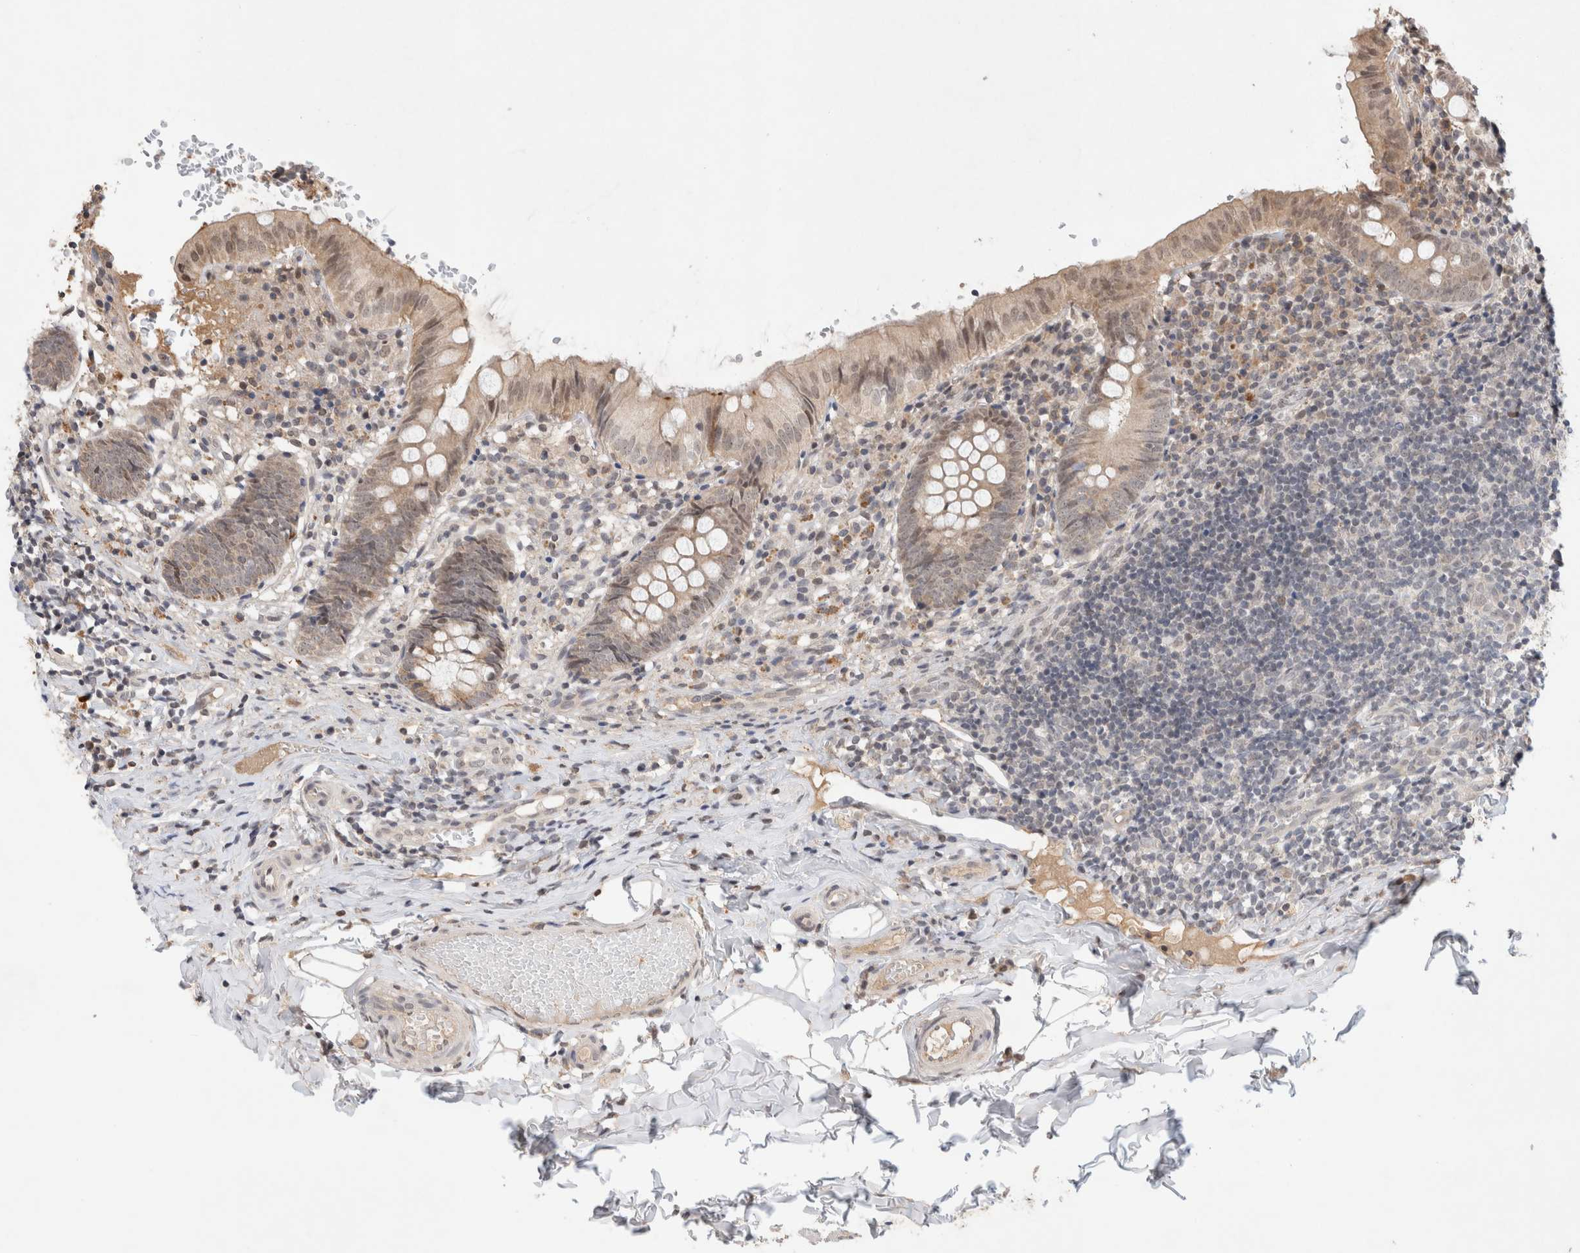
{"staining": {"intensity": "weak", "quantity": "25%-75%", "location": "cytoplasmic/membranous"}, "tissue": "appendix", "cell_type": "Glandular cells", "image_type": "normal", "snomed": [{"axis": "morphology", "description": "Normal tissue, NOS"}, {"axis": "topography", "description": "Appendix"}], "caption": "DAB (3,3'-diaminobenzidine) immunohistochemical staining of normal human appendix displays weak cytoplasmic/membranous protein staining in about 25%-75% of glandular cells.", "gene": "SYDE2", "patient": {"sex": "male", "age": 8}}